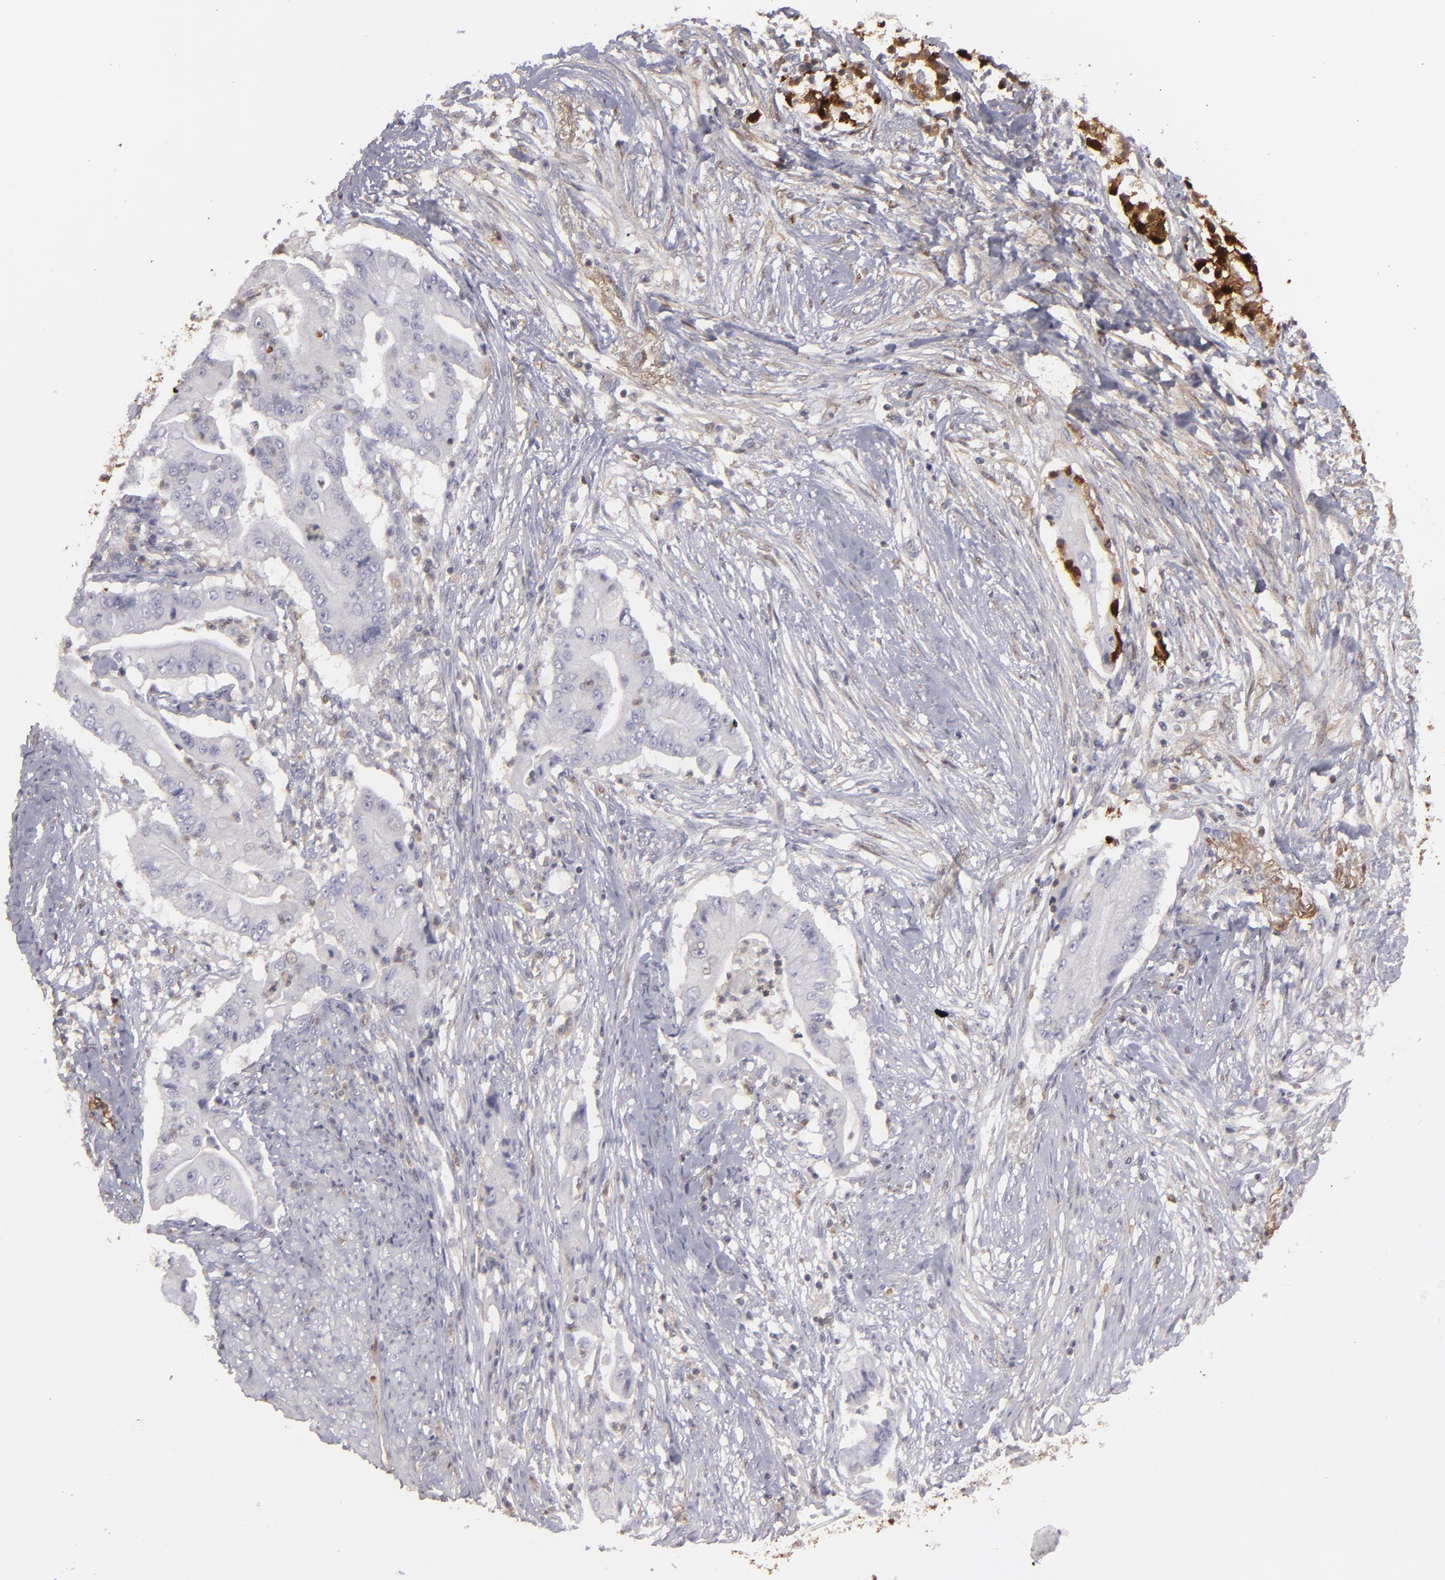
{"staining": {"intensity": "strong", "quantity": "<25%", "location": "cytoplasmic/membranous"}, "tissue": "pancreatic cancer", "cell_type": "Tumor cells", "image_type": "cancer", "snomed": [{"axis": "morphology", "description": "Adenocarcinoma, NOS"}, {"axis": "topography", "description": "Pancreas"}], "caption": "High-power microscopy captured an immunohistochemistry histopathology image of pancreatic adenocarcinoma, revealing strong cytoplasmic/membranous staining in approximately <25% of tumor cells.", "gene": "SEMA3G", "patient": {"sex": "male", "age": 62}}